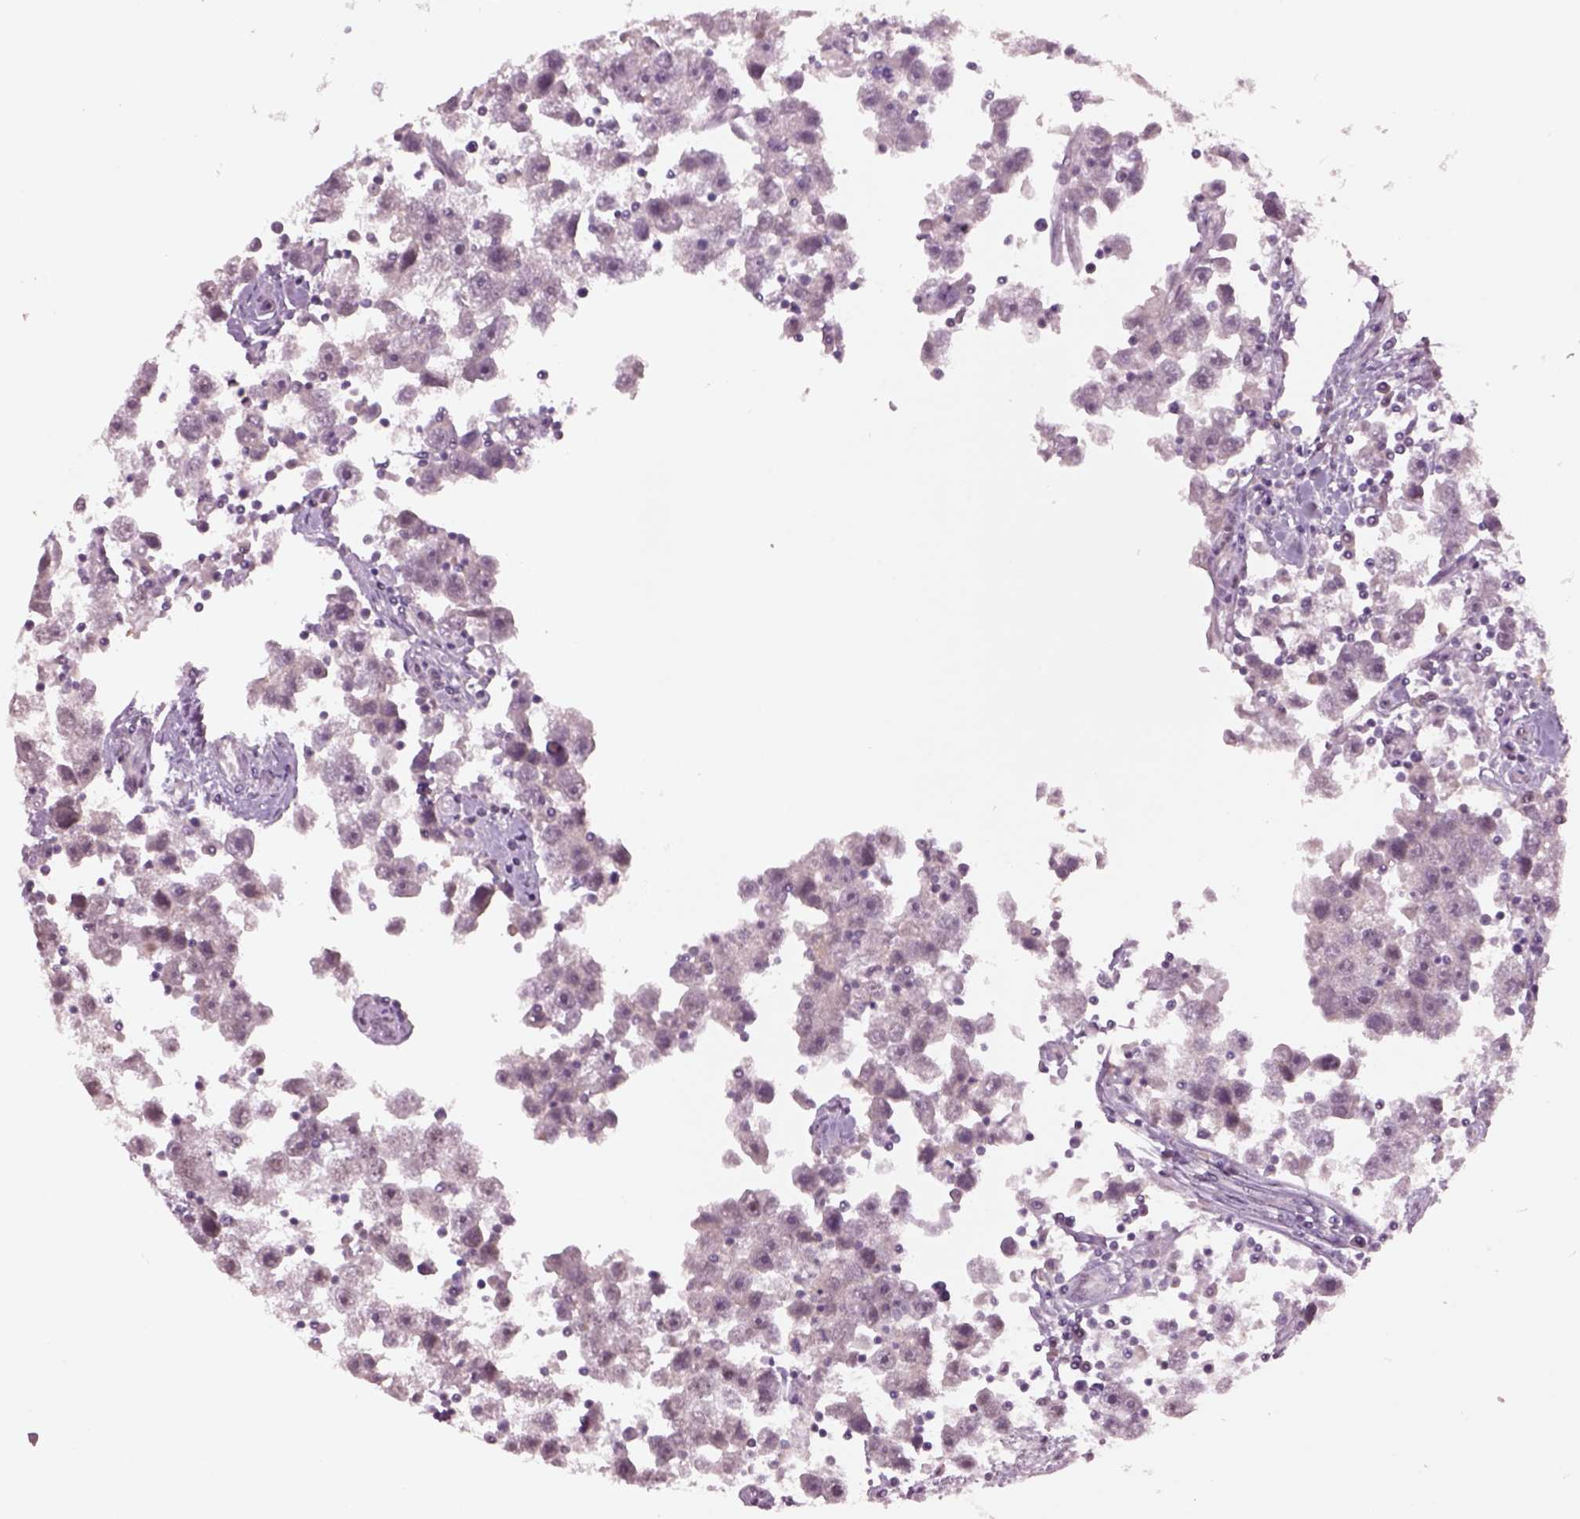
{"staining": {"intensity": "negative", "quantity": "none", "location": "none"}, "tissue": "testis cancer", "cell_type": "Tumor cells", "image_type": "cancer", "snomed": [{"axis": "morphology", "description": "Seminoma, NOS"}, {"axis": "topography", "description": "Testis"}], "caption": "Seminoma (testis) was stained to show a protein in brown. There is no significant staining in tumor cells.", "gene": "SEPHS1", "patient": {"sex": "male", "age": 30}}